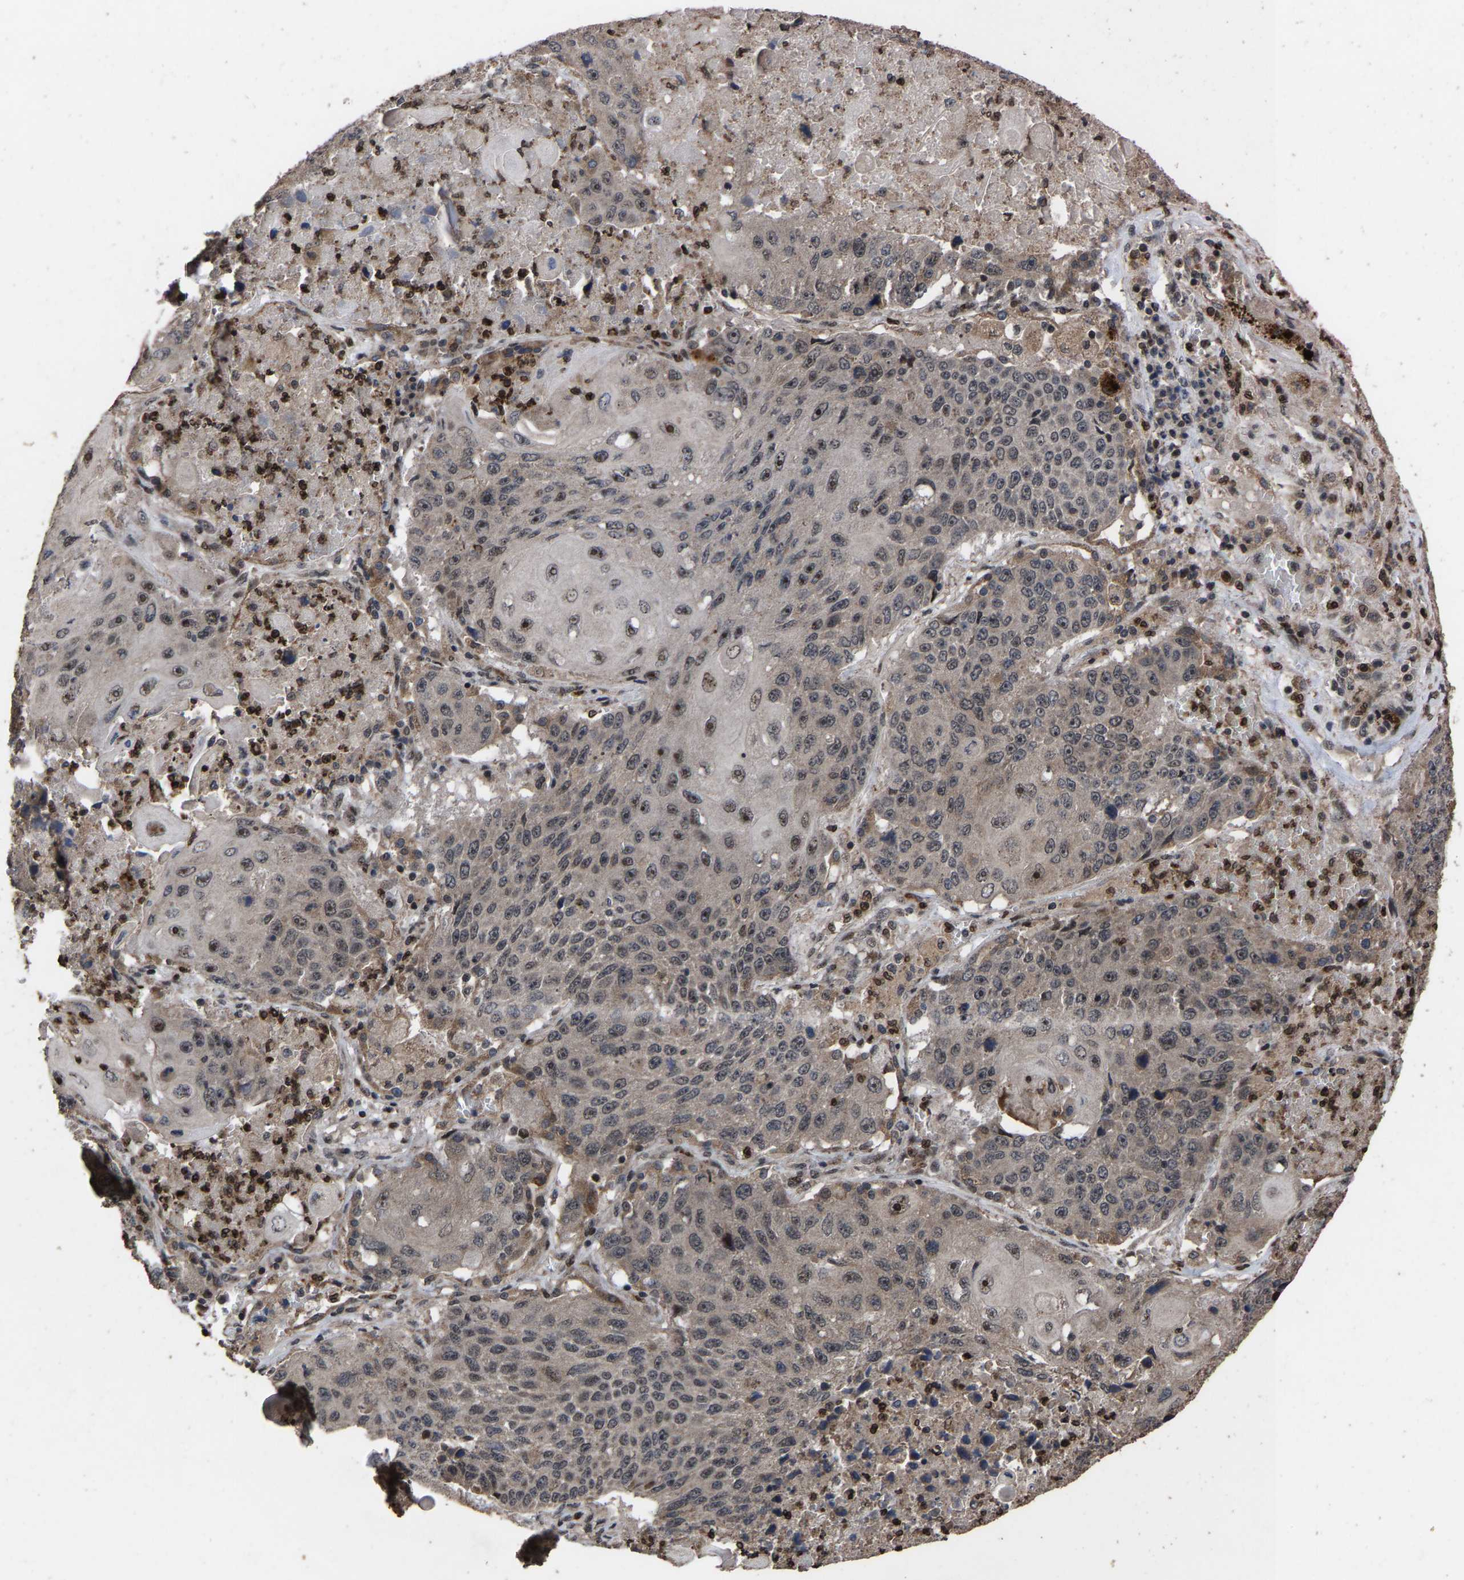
{"staining": {"intensity": "moderate", "quantity": "<25%", "location": "nuclear"}, "tissue": "lung cancer", "cell_type": "Tumor cells", "image_type": "cancer", "snomed": [{"axis": "morphology", "description": "Squamous cell carcinoma, NOS"}, {"axis": "topography", "description": "Lung"}], "caption": "The immunohistochemical stain highlights moderate nuclear expression in tumor cells of squamous cell carcinoma (lung) tissue.", "gene": "HAUS6", "patient": {"sex": "male", "age": 61}}